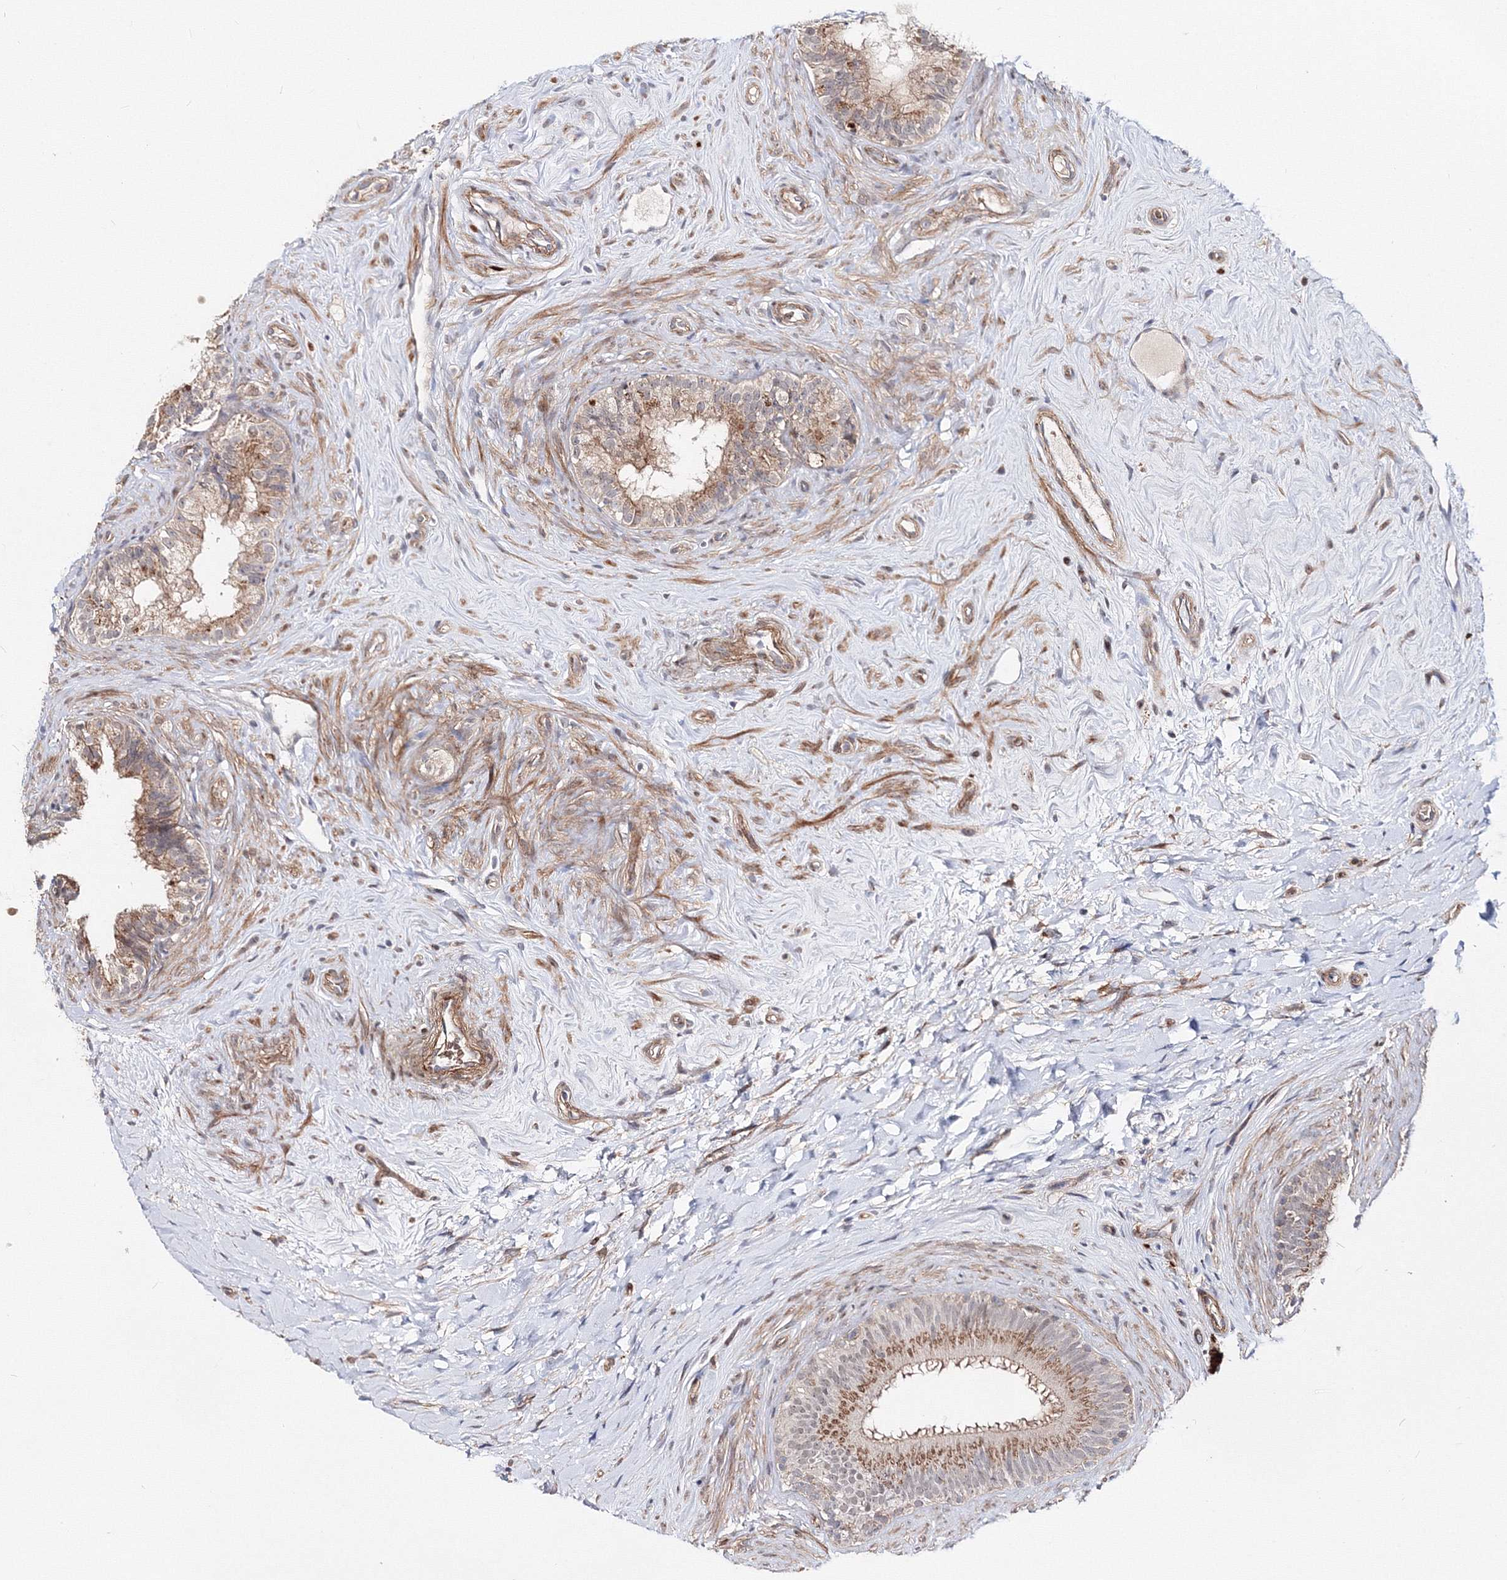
{"staining": {"intensity": "moderate", "quantity": "25%-75%", "location": "cytoplasmic/membranous"}, "tissue": "epididymis", "cell_type": "Glandular cells", "image_type": "normal", "snomed": [{"axis": "morphology", "description": "Normal tissue, NOS"}, {"axis": "topography", "description": "Epididymis"}], "caption": "Immunohistochemistry image of unremarkable epididymis: epididymis stained using immunohistochemistry demonstrates medium levels of moderate protein expression localized specifically in the cytoplasmic/membranous of glandular cells, appearing as a cytoplasmic/membranous brown color.", "gene": "C11orf52", "patient": {"sex": "male", "age": 84}}